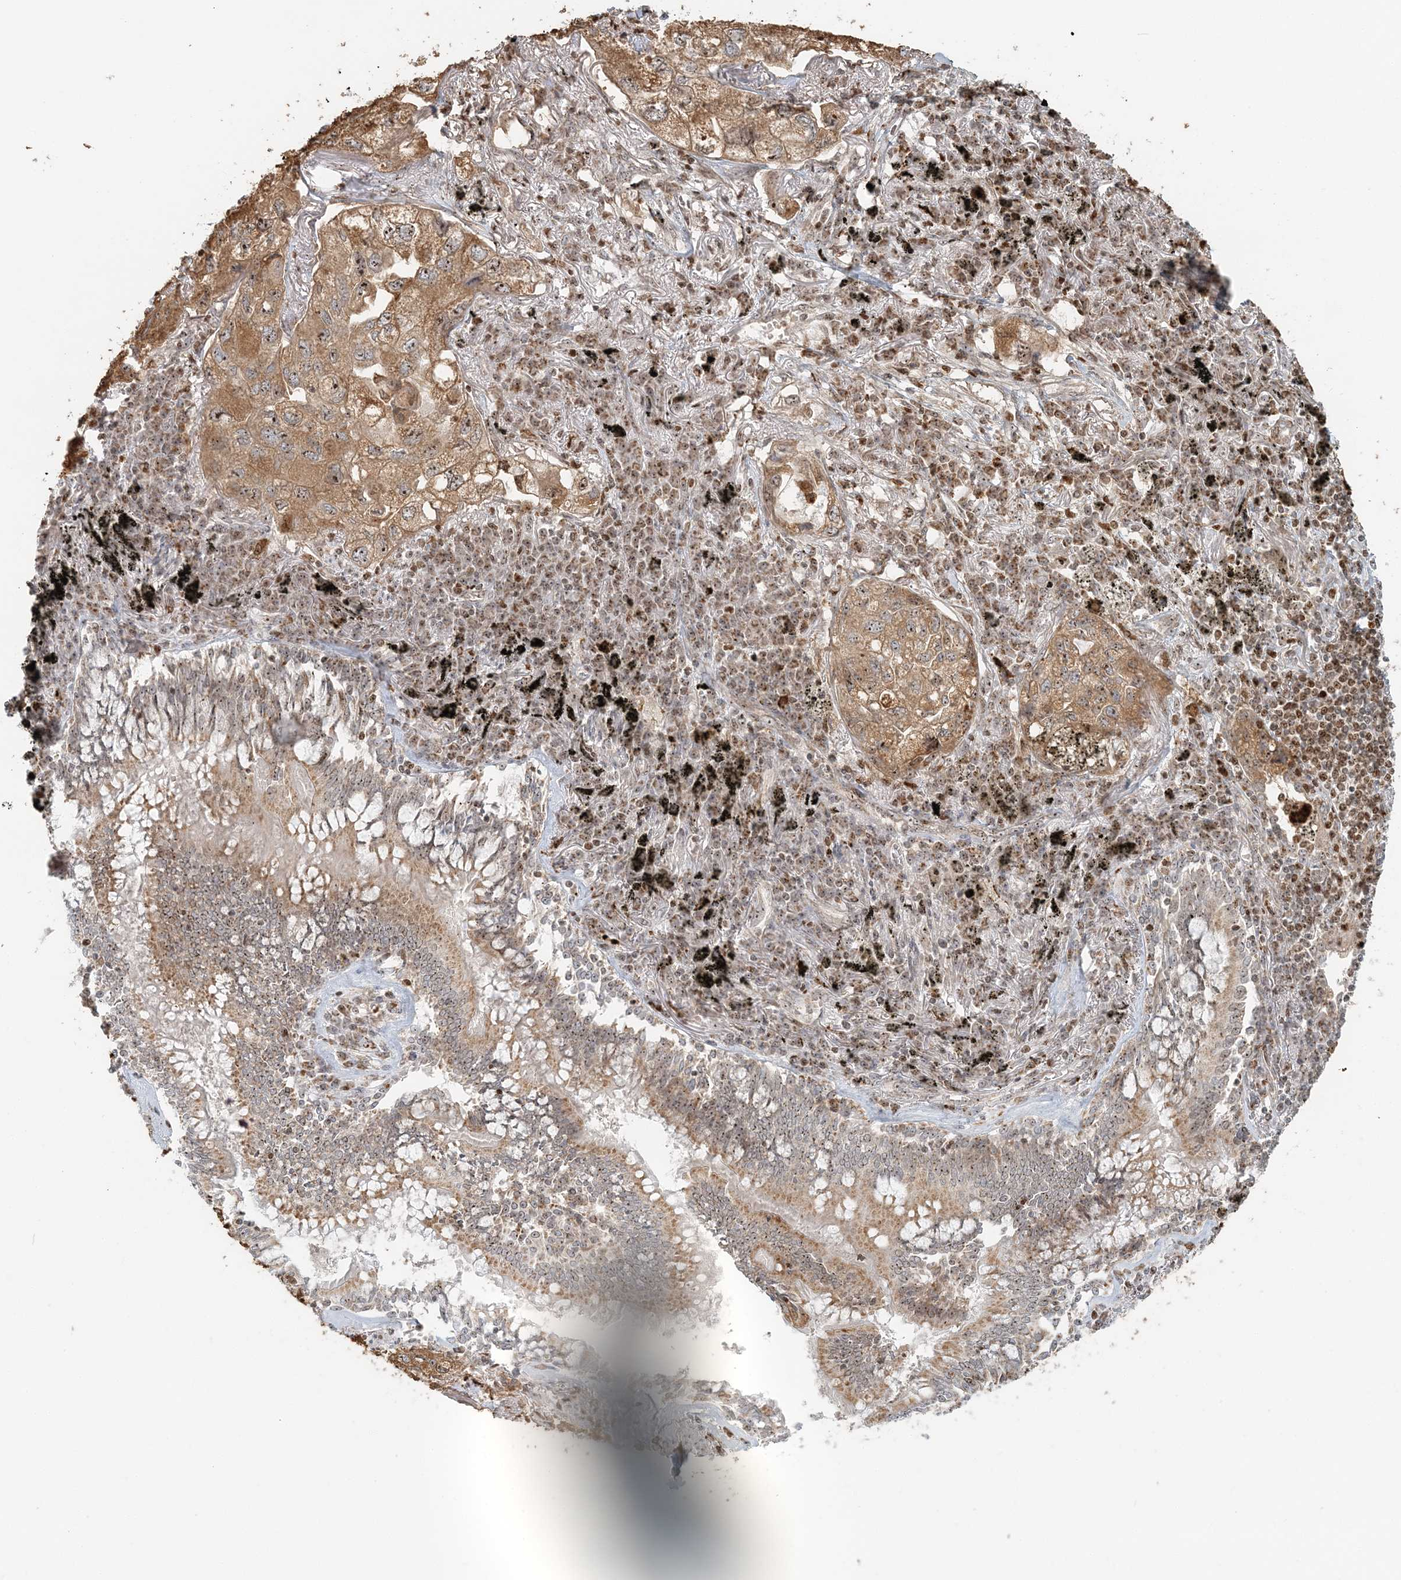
{"staining": {"intensity": "moderate", "quantity": ">75%", "location": "cytoplasmic/membranous,nuclear"}, "tissue": "lung cancer", "cell_type": "Tumor cells", "image_type": "cancer", "snomed": [{"axis": "morphology", "description": "Adenocarcinoma, NOS"}, {"axis": "topography", "description": "Lung"}], "caption": "Lung cancer stained with a brown dye displays moderate cytoplasmic/membranous and nuclear positive expression in about >75% of tumor cells.", "gene": "UBE2F", "patient": {"sex": "male", "age": 65}}